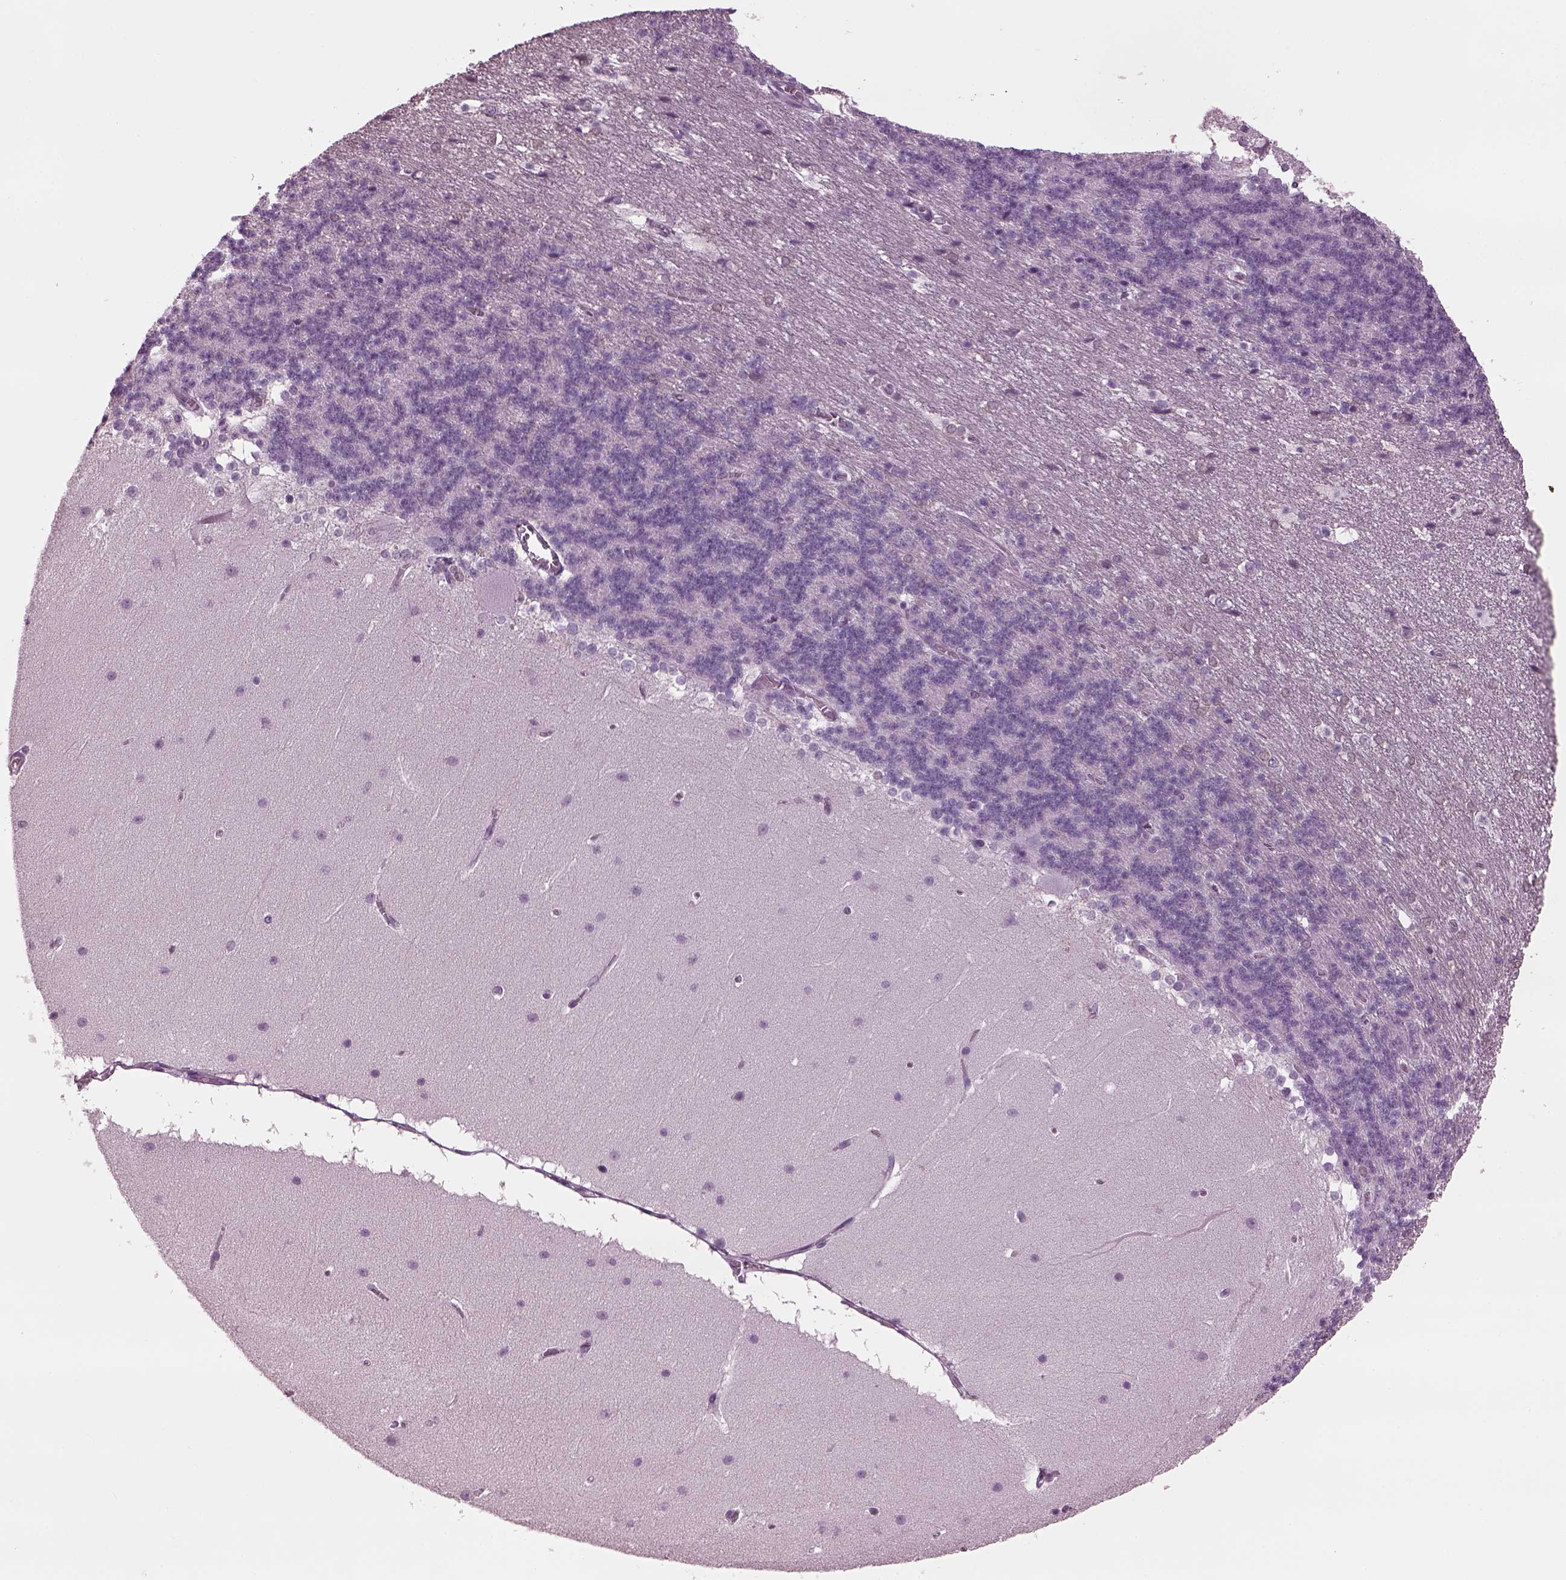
{"staining": {"intensity": "negative", "quantity": "none", "location": "none"}, "tissue": "cerebellum", "cell_type": "Cells in granular layer", "image_type": "normal", "snomed": [{"axis": "morphology", "description": "Normal tissue, NOS"}, {"axis": "topography", "description": "Cerebellum"}], "caption": "Cells in granular layer are negative for protein expression in unremarkable human cerebellum.", "gene": "TPPP2", "patient": {"sex": "female", "age": 19}}